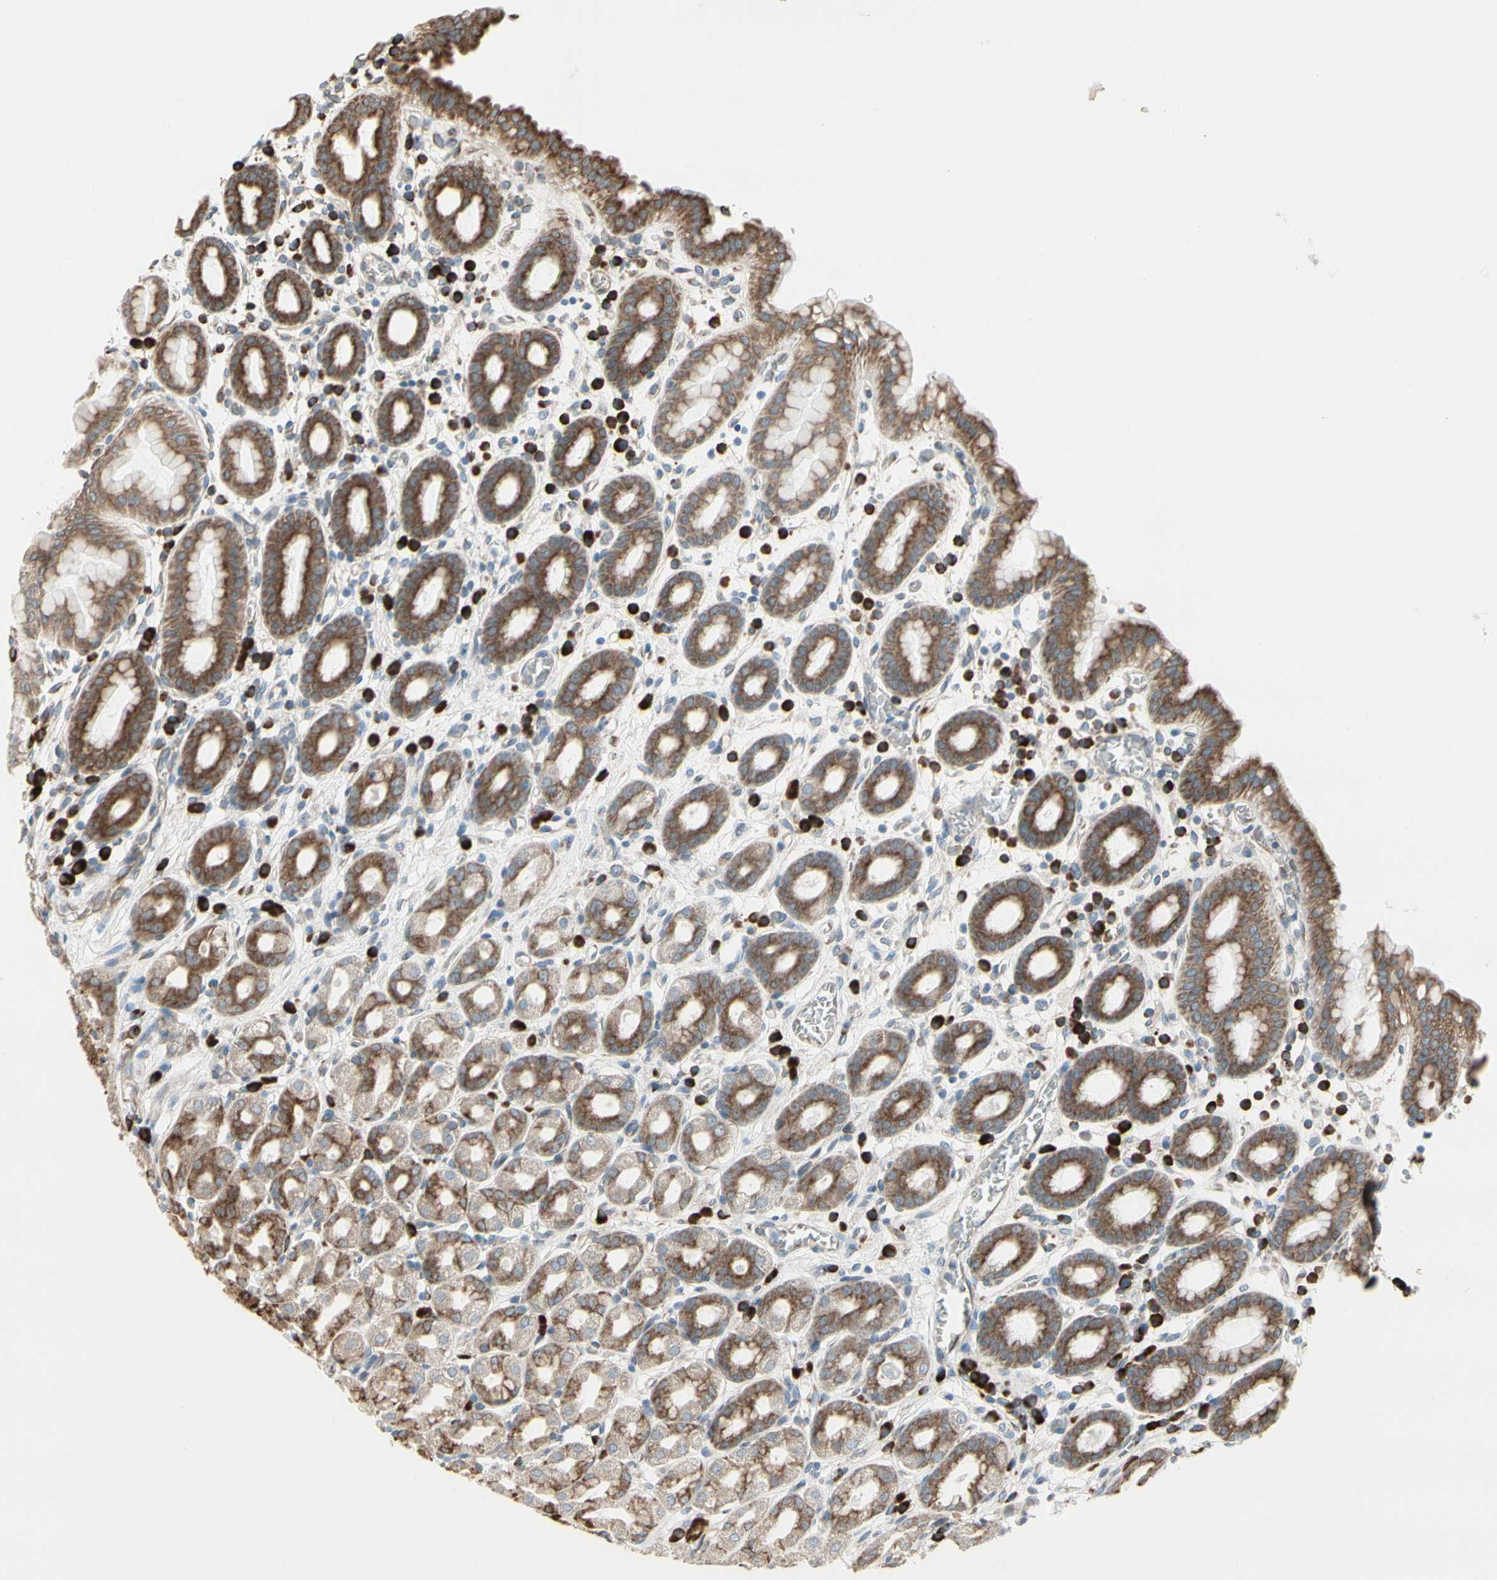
{"staining": {"intensity": "strong", "quantity": ">75%", "location": "cytoplasmic/membranous"}, "tissue": "stomach", "cell_type": "Glandular cells", "image_type": "normal", "snomed": [{"axis": "morphology", "description": "Normal tissue, NOS"}, {"axis": "topography", "description": "Stomach, upper"}], "caption": "Human stomach stained with a brown dye shows strong cytoplasmic/membranous positive staining in approximately >75% of glandular cells.", "gene": "FNDC3A", "patient": {"sex": "male", "age": 68}}